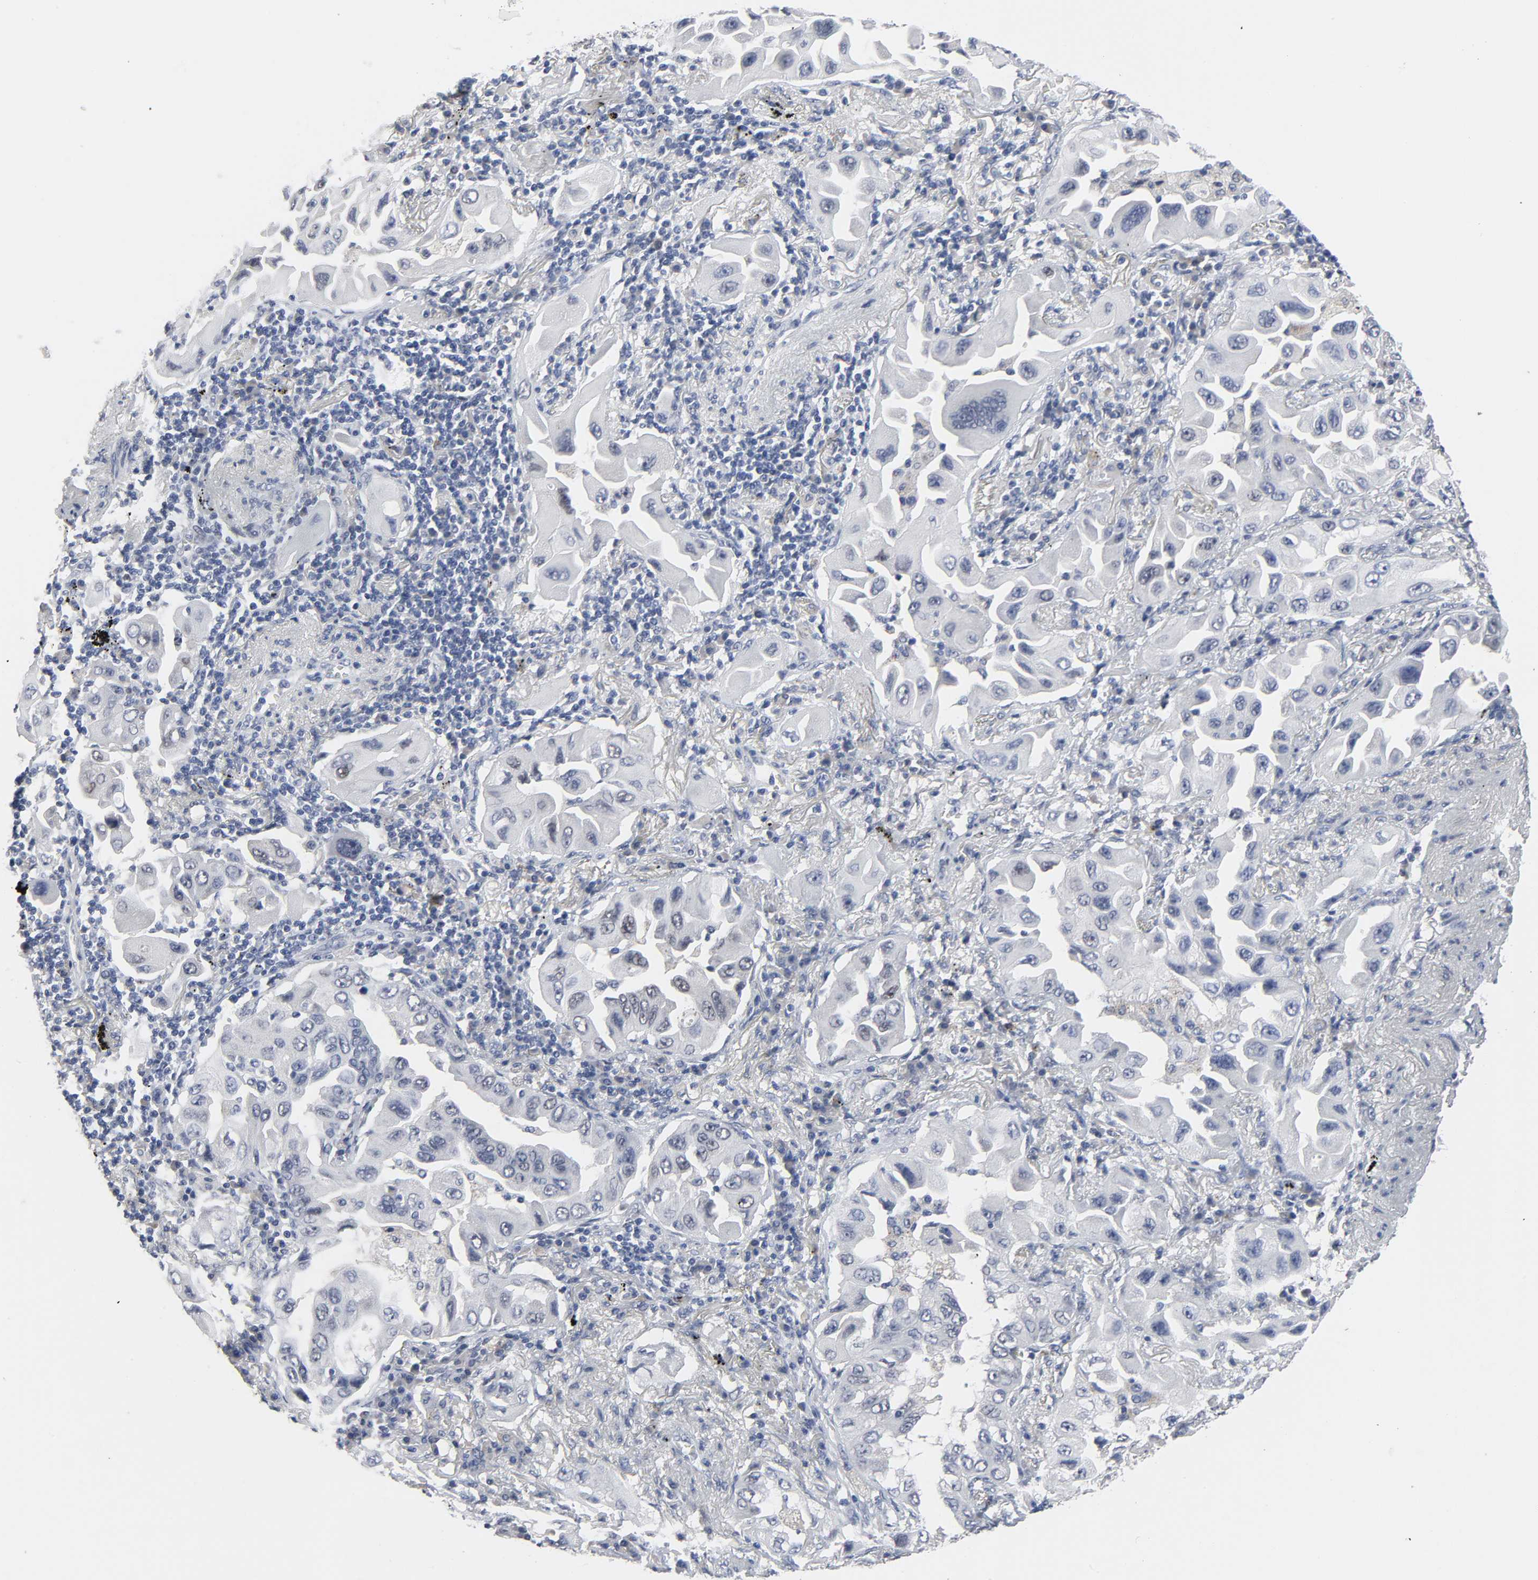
{"staining": {"intensity": "negative", "quantity": "none", "location": "none"}, "tissue": "lung cancer", "cell_type": "Tumor cells", "image_type": "cancer", "snomed": [{"axis": "morphology", "description": "Adenocarcinoma, NOS"}, {"axis": "topography", "description": "Lung"}], "caption": "The histopathology image demonstrates no staining of tumor cells in adenocarcinoma (lung). (Brightfield microscopy of DAB IHC at high magnification).", "gene": "SALL2", "patient": {"sex": "female", "age": 65}}